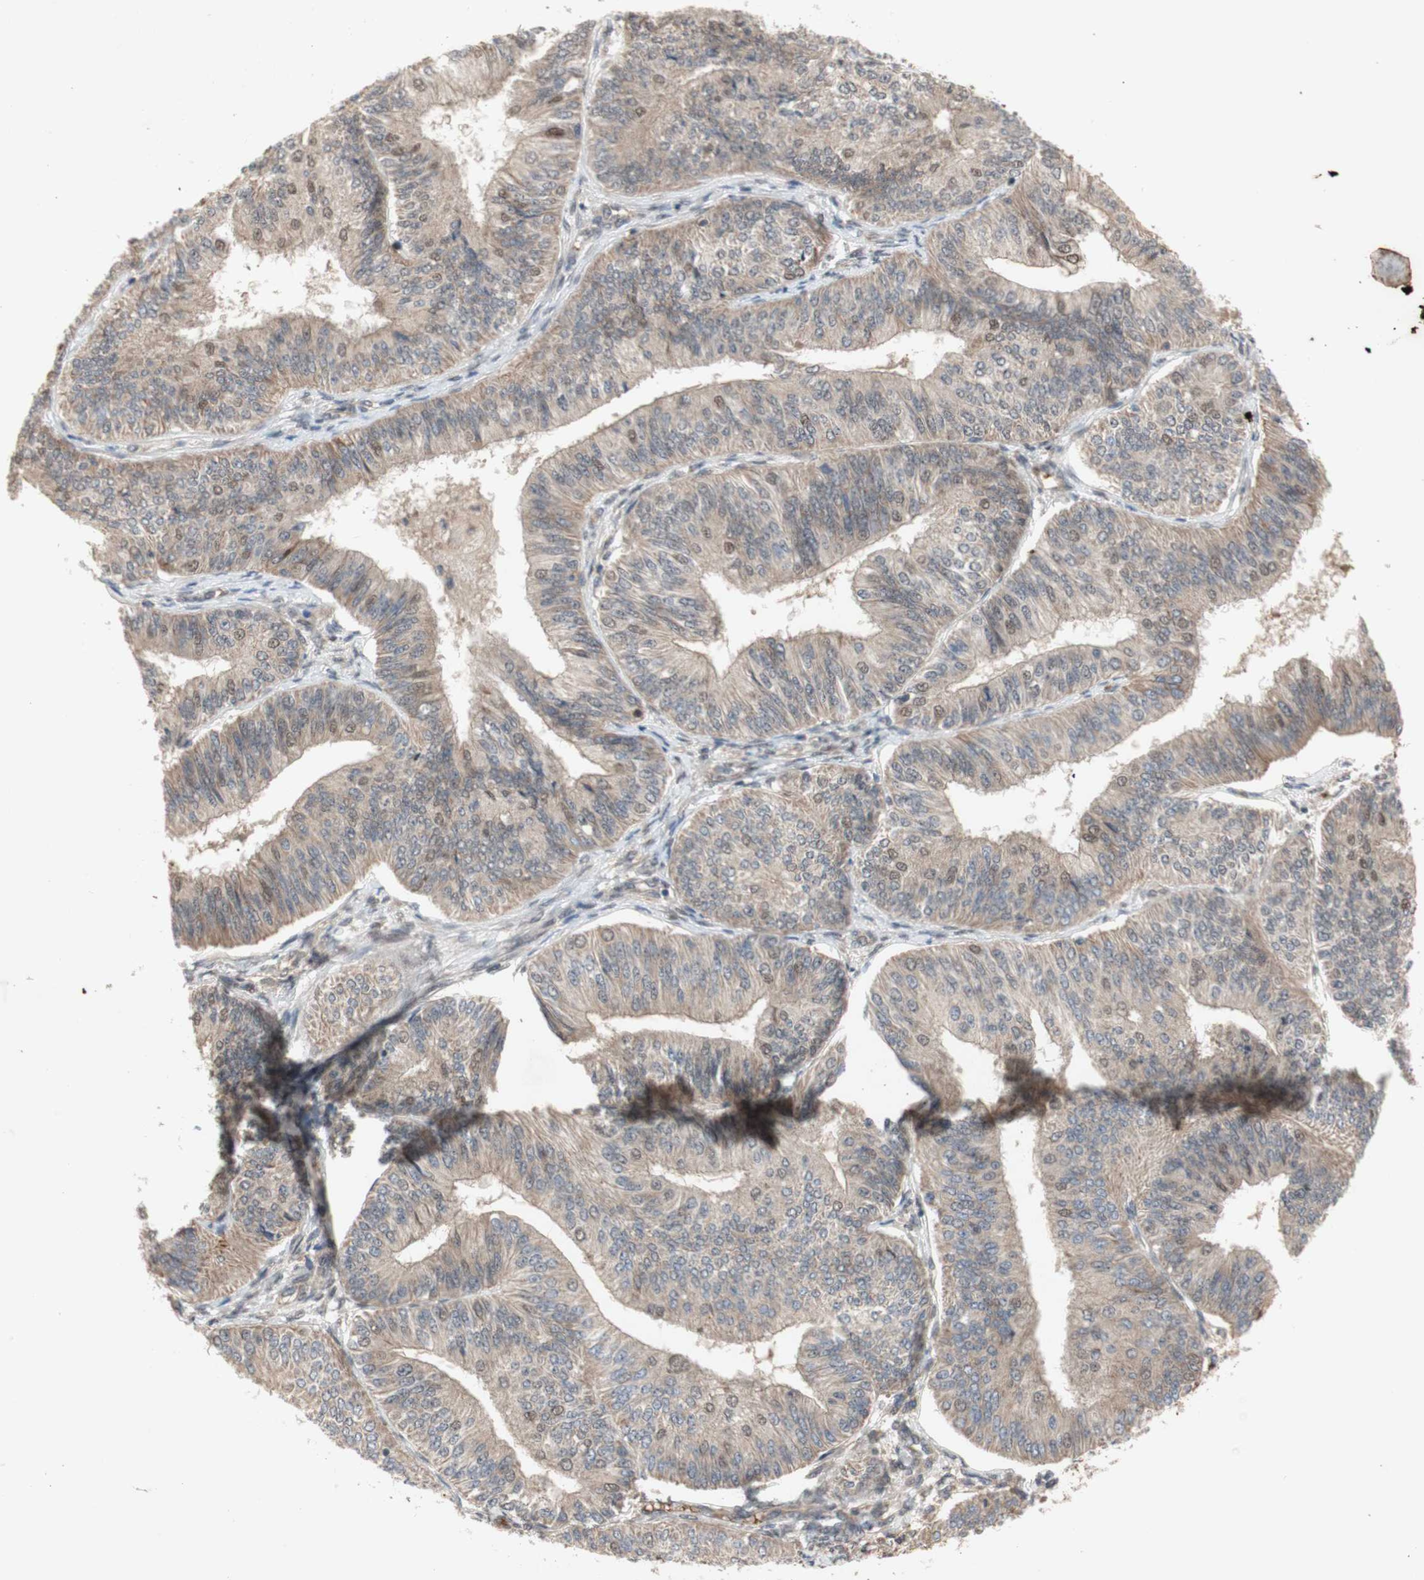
{"staining": {"intensity": "weak", "quantity": ">75%", "location": "cytoplasmic/membranous"}, "tissue": "endometrial cancer", "cell_type": "Tumor cells", "image_type": "cancer", "snomed": [{"axis": "morphology", "description": "Adenocarcinoma, NOS"}, {"axis": "topography", "description": "Endometrium"}], "caption": "Tumor cells display weak cytoplasmic/membranous positivity in approximately >75% of cells in endometrial cancer (adenocarcinoma).", "gene": "PKN1", "patient": {"sex": "female", "age": 58}}